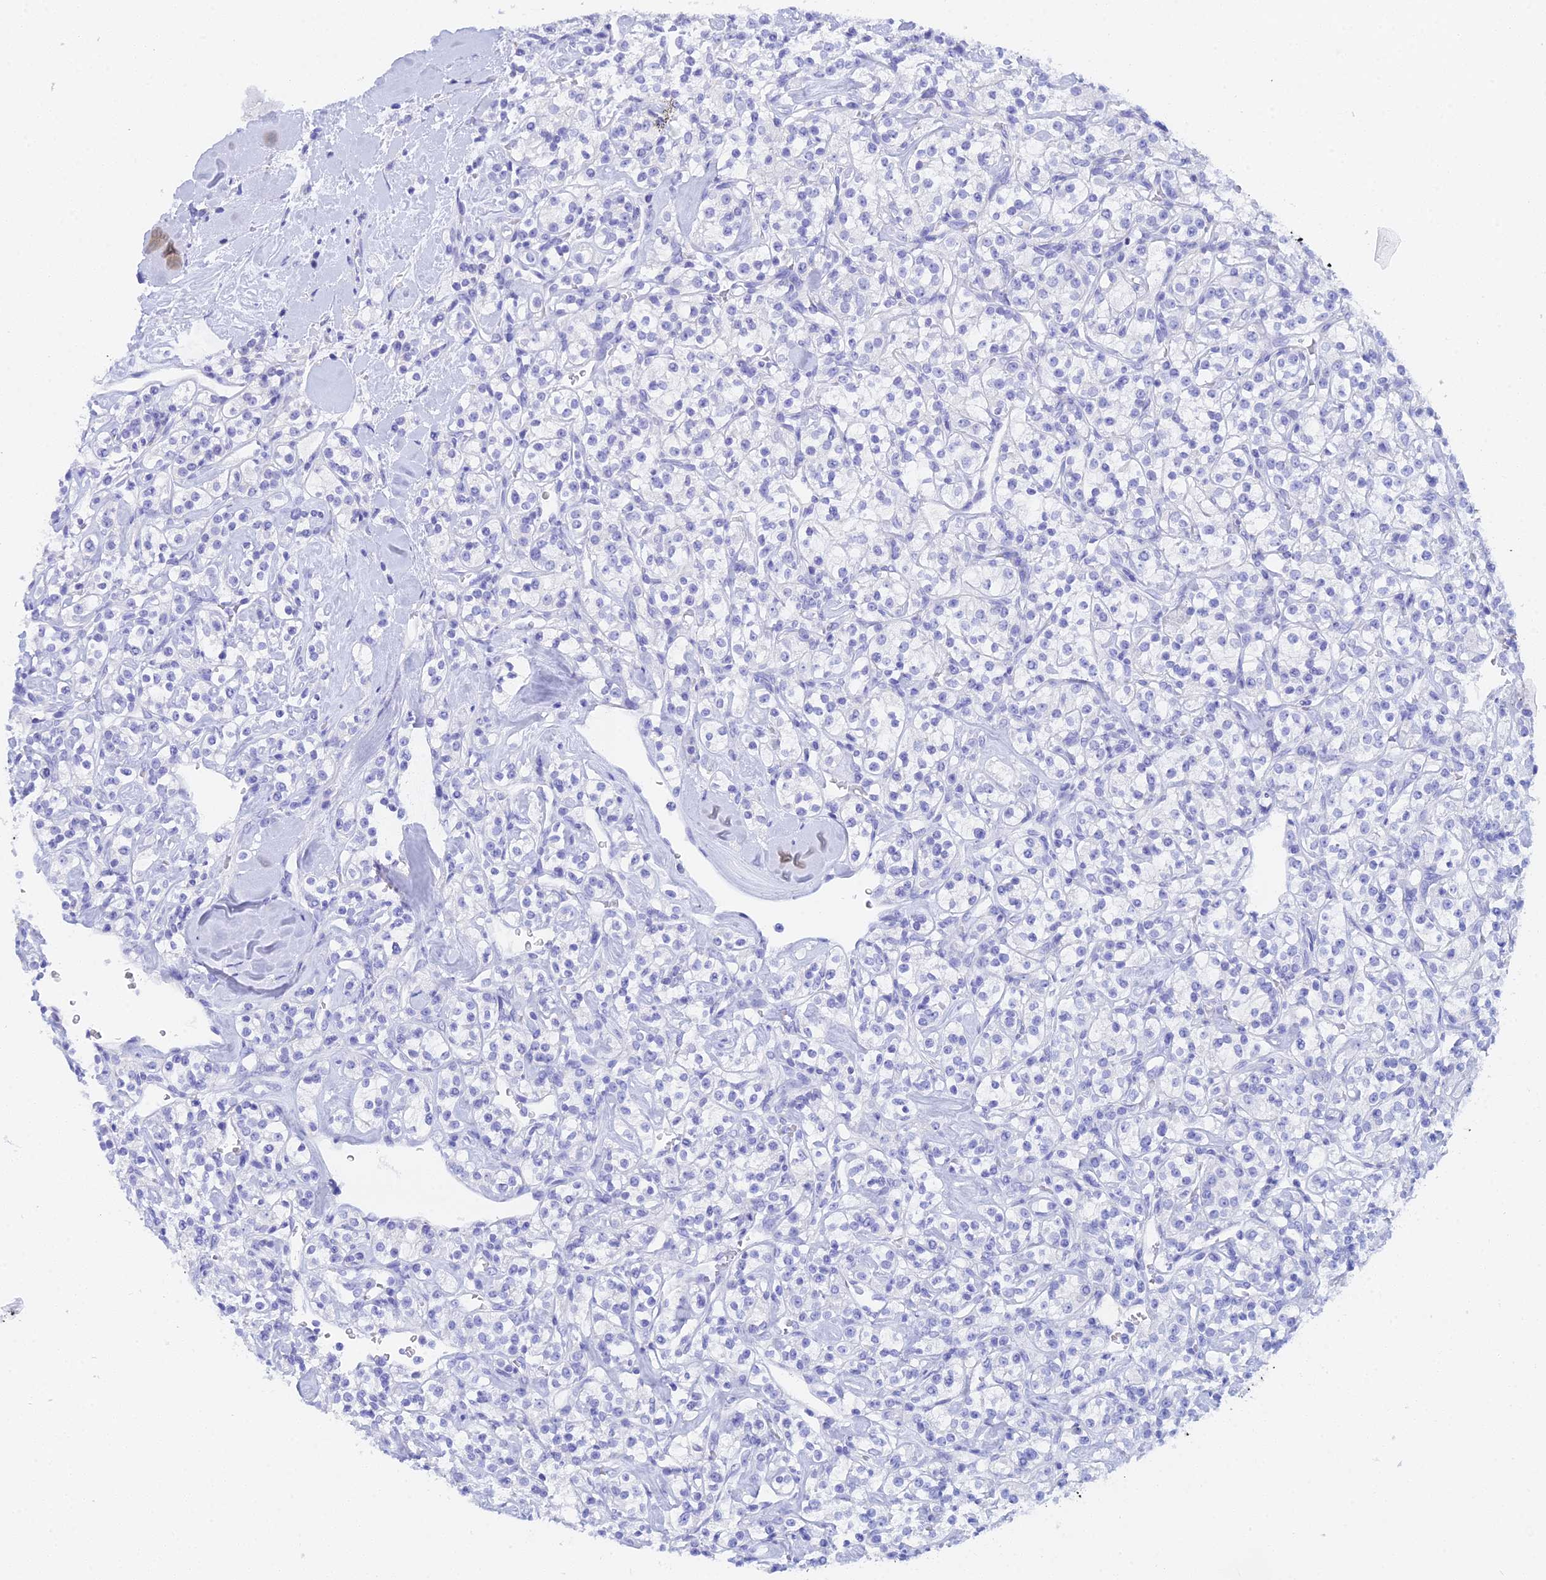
{"staining": {"intensity": "negative", "quantity": "none", "location": "none"}, "tissue": "renal cancer", "cell_type": "Tumor cells", "image_type": "cancer", "snomed": [{"axis": "morphology", "description": "Adenocarcinoma, NOS"}, {"axis": "topography", "description": "Kidney"}], "caption": "Immunohistochemical staining of human renal adenocarcinoma exhibits no significant staining in tumor cells.", "gene": "REG1A", "patient": {"sex": "male", "age": 77}}